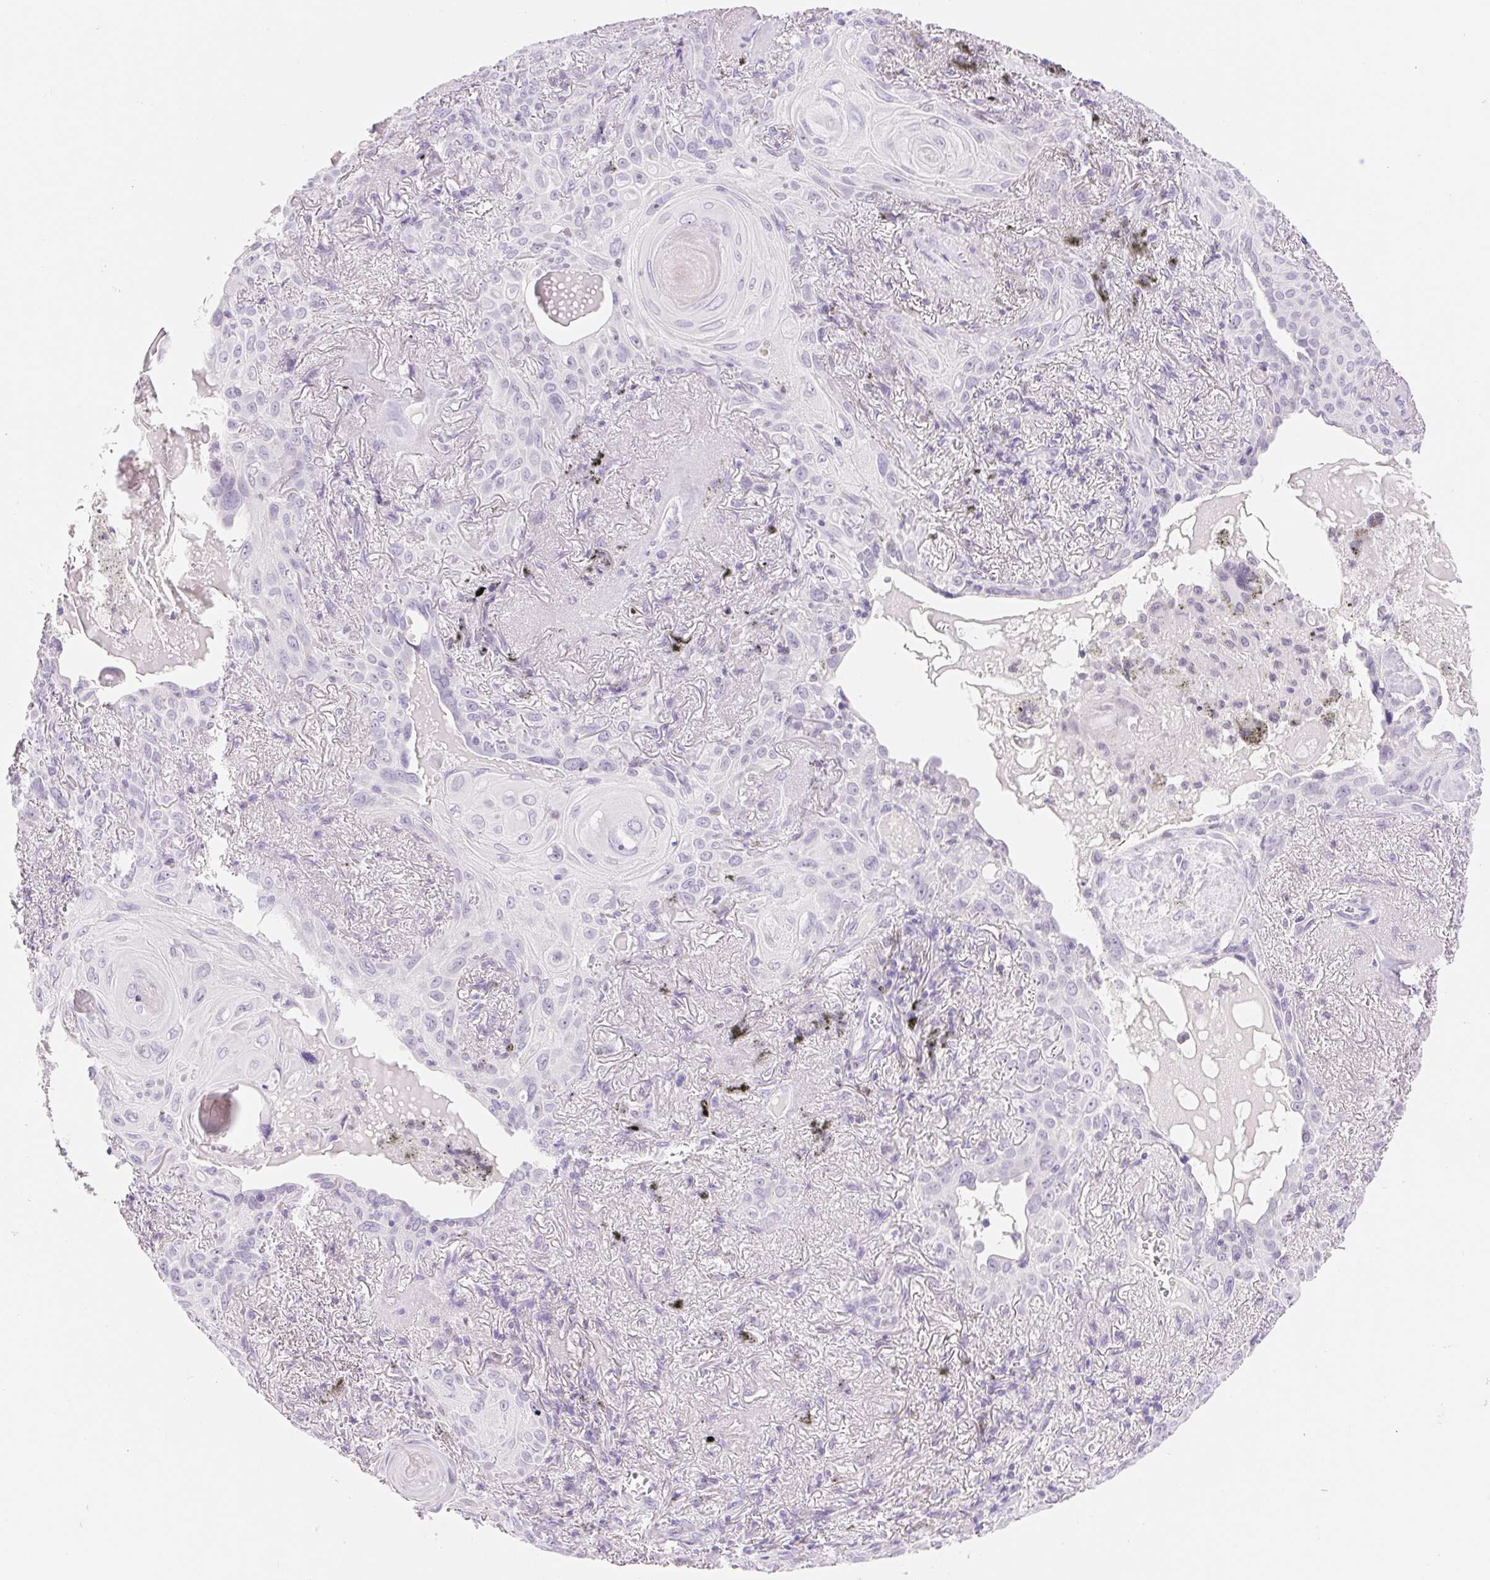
{"staining": {"intensity": "negative", "quantity": "none", "location": "none"}, "tissue": "lung cancer", "cell_type": "Tumor cells", "image_type": "cancer", "snomed": [{"axis": "morphology", "description": "Squamous cell carcinoma, NOS"}, {"axis": "topography", "description": "Lung"}], "caption": "This is a micrograph of IHC staining of squamous cell carcinoma (lung), which shows no expression in tumor cells.", "gene": "ASGR2", "patient": {"sex": "male", "age": 79}}